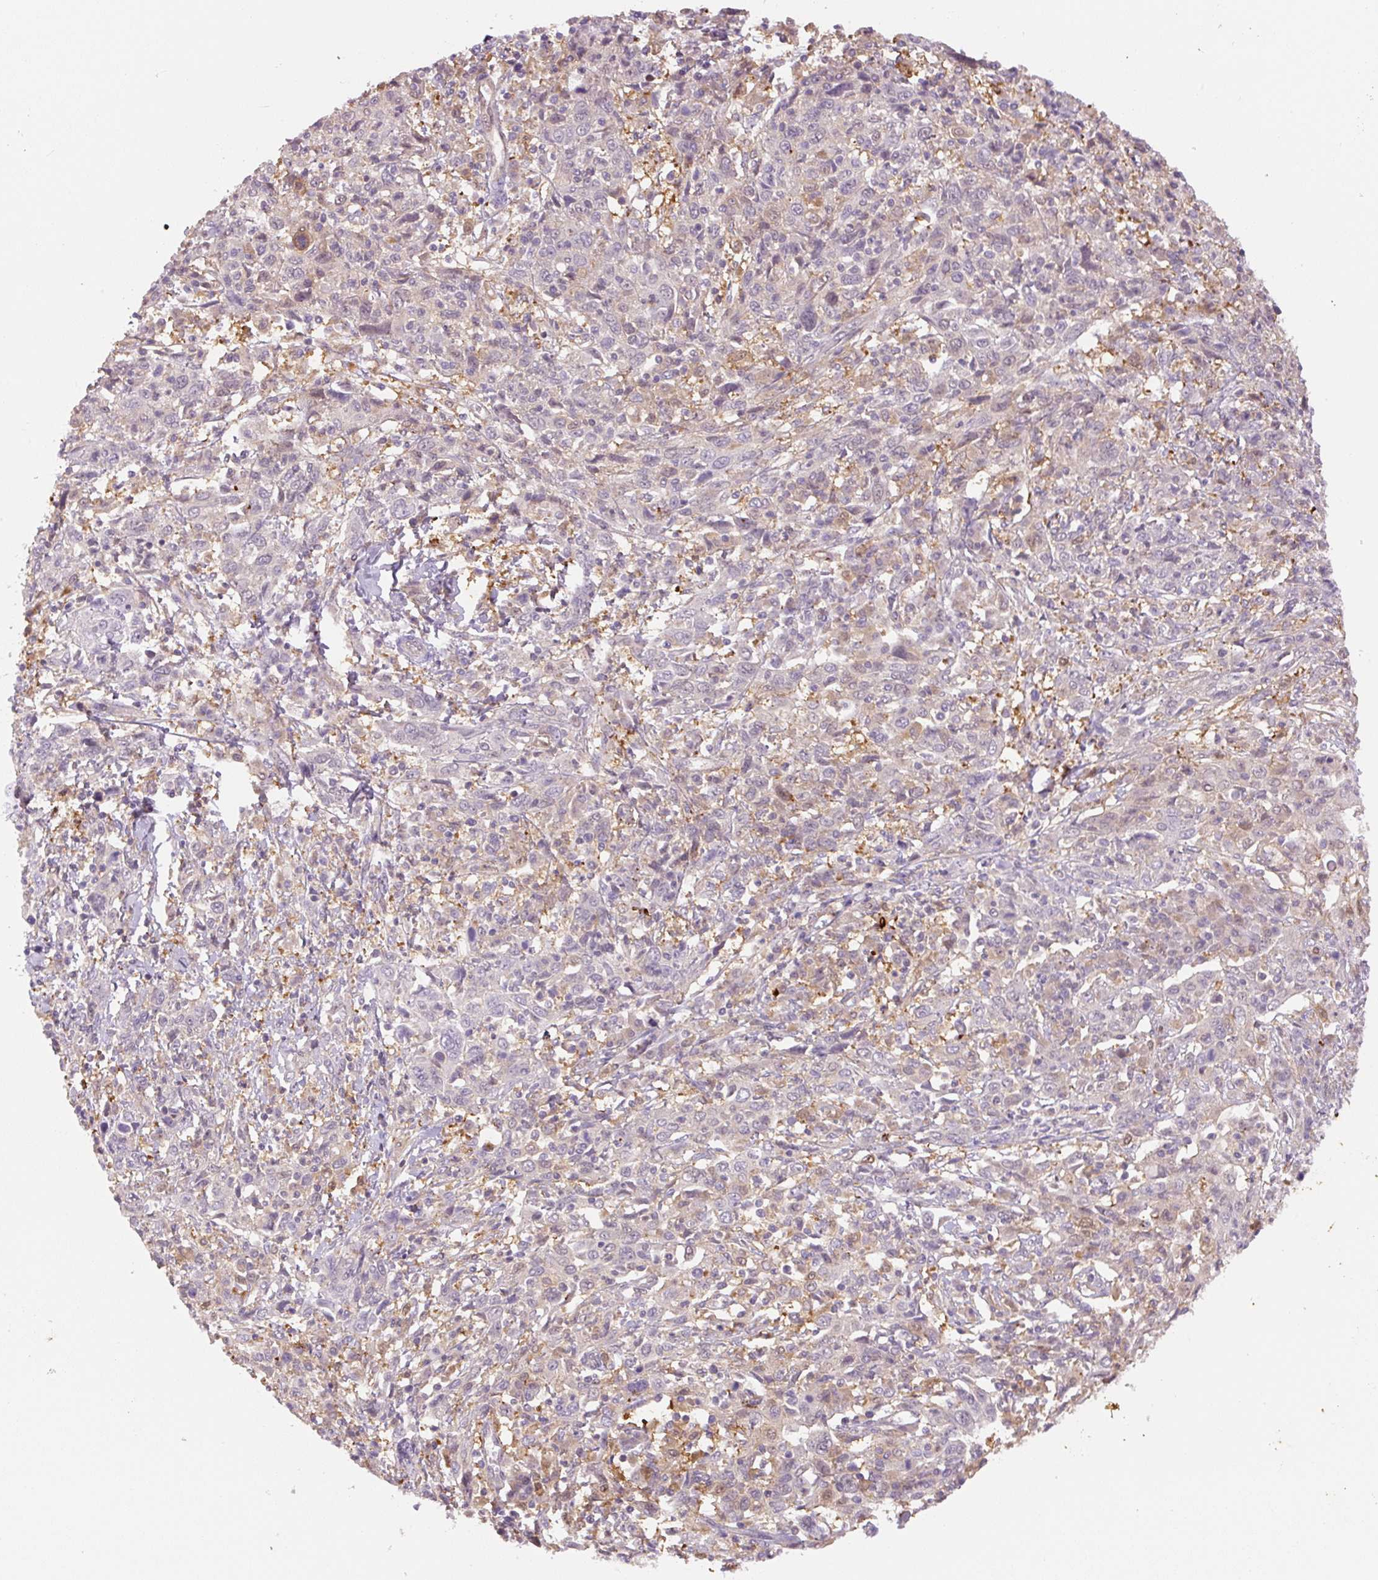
{"staining": {"intensity": "negative", "quantity": "none", "location": "none"}, "tissue": "cervical cancer", "cell_type": "Tumor cells", "image_type": "cancer", "snomed": [{"axis": "morphology", "description": "Squamous cell carcinoma, NOS"}, {"axis": "topography", "description": "Cervix"}], "caption": "Image shows no significant protein positivity in tumor cells of cervical cancer.", "gene": "SPSB2", "patient": {"sex": "female", "age": 46}}